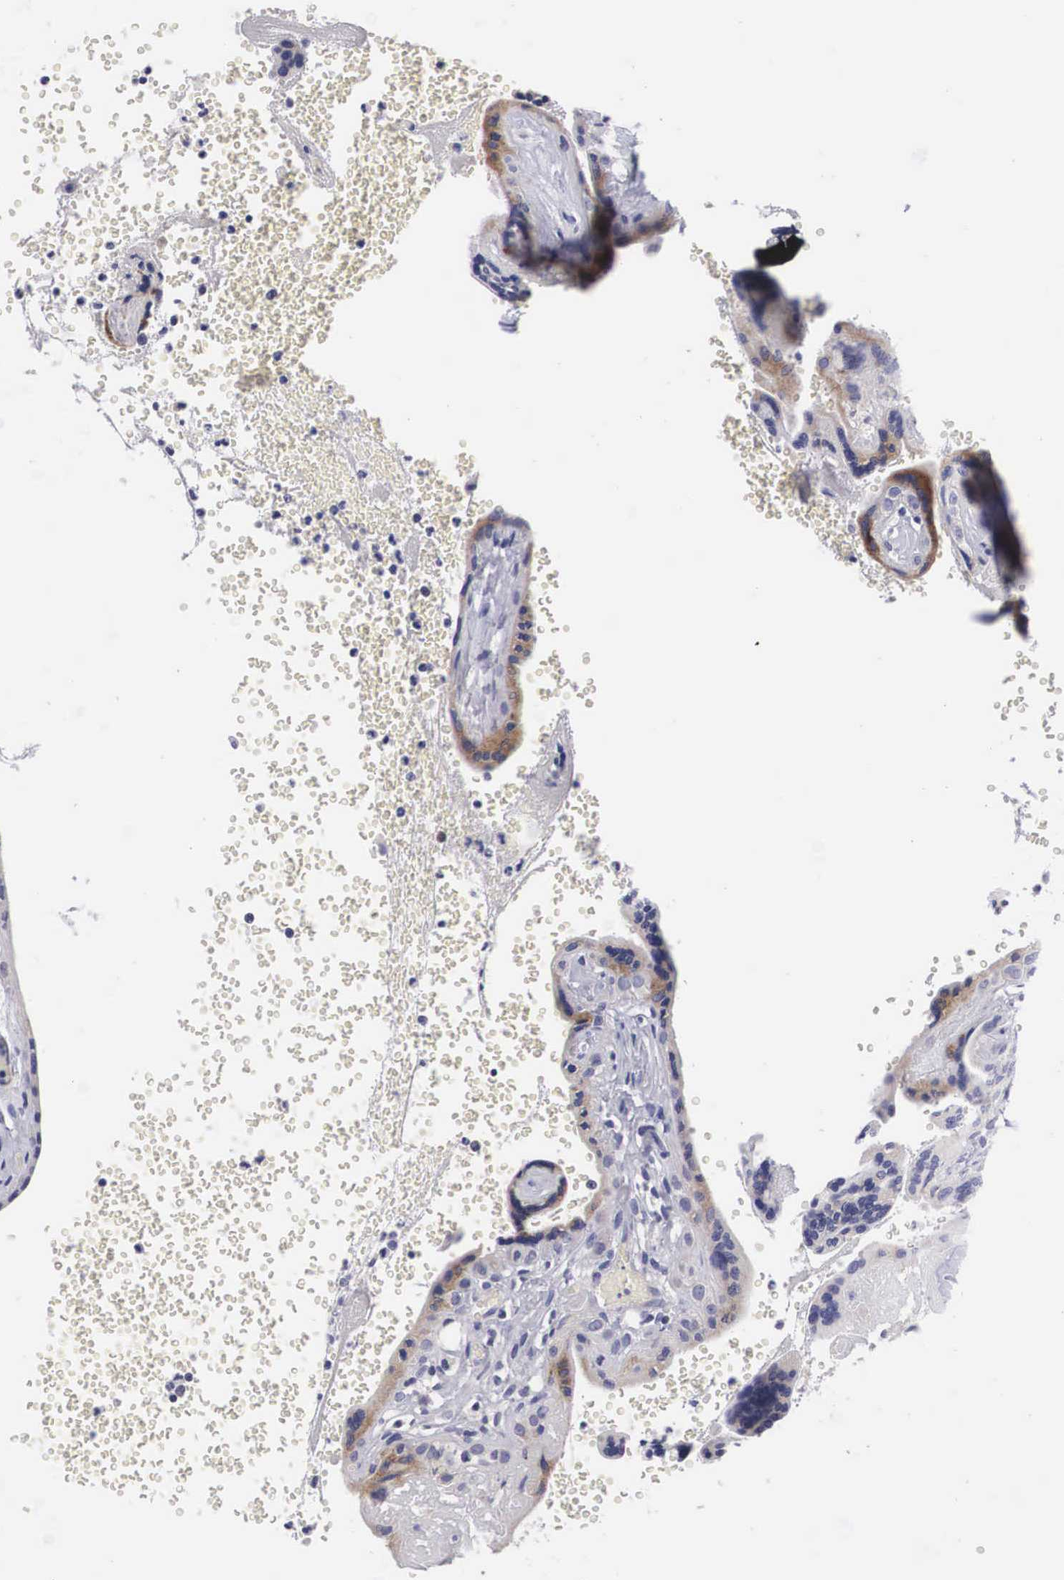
{"staining": {"intensity": "negative", "quantity": "none", "location": "none"}, "tissue": "placenta", "cell_type": "Decidual cells", "image_type": "normal", "snomed": [{"axis": "morphology", "description": "Normal tissue, NOS"}, {"axis": "topography", "description": "Placenta"}], "caption": "A histopathology image of placenta stained for a protein displays no brown staining in decidual cells.", "gene": "ARMCX3", "patient": {"sex": "female", "age": 24}}